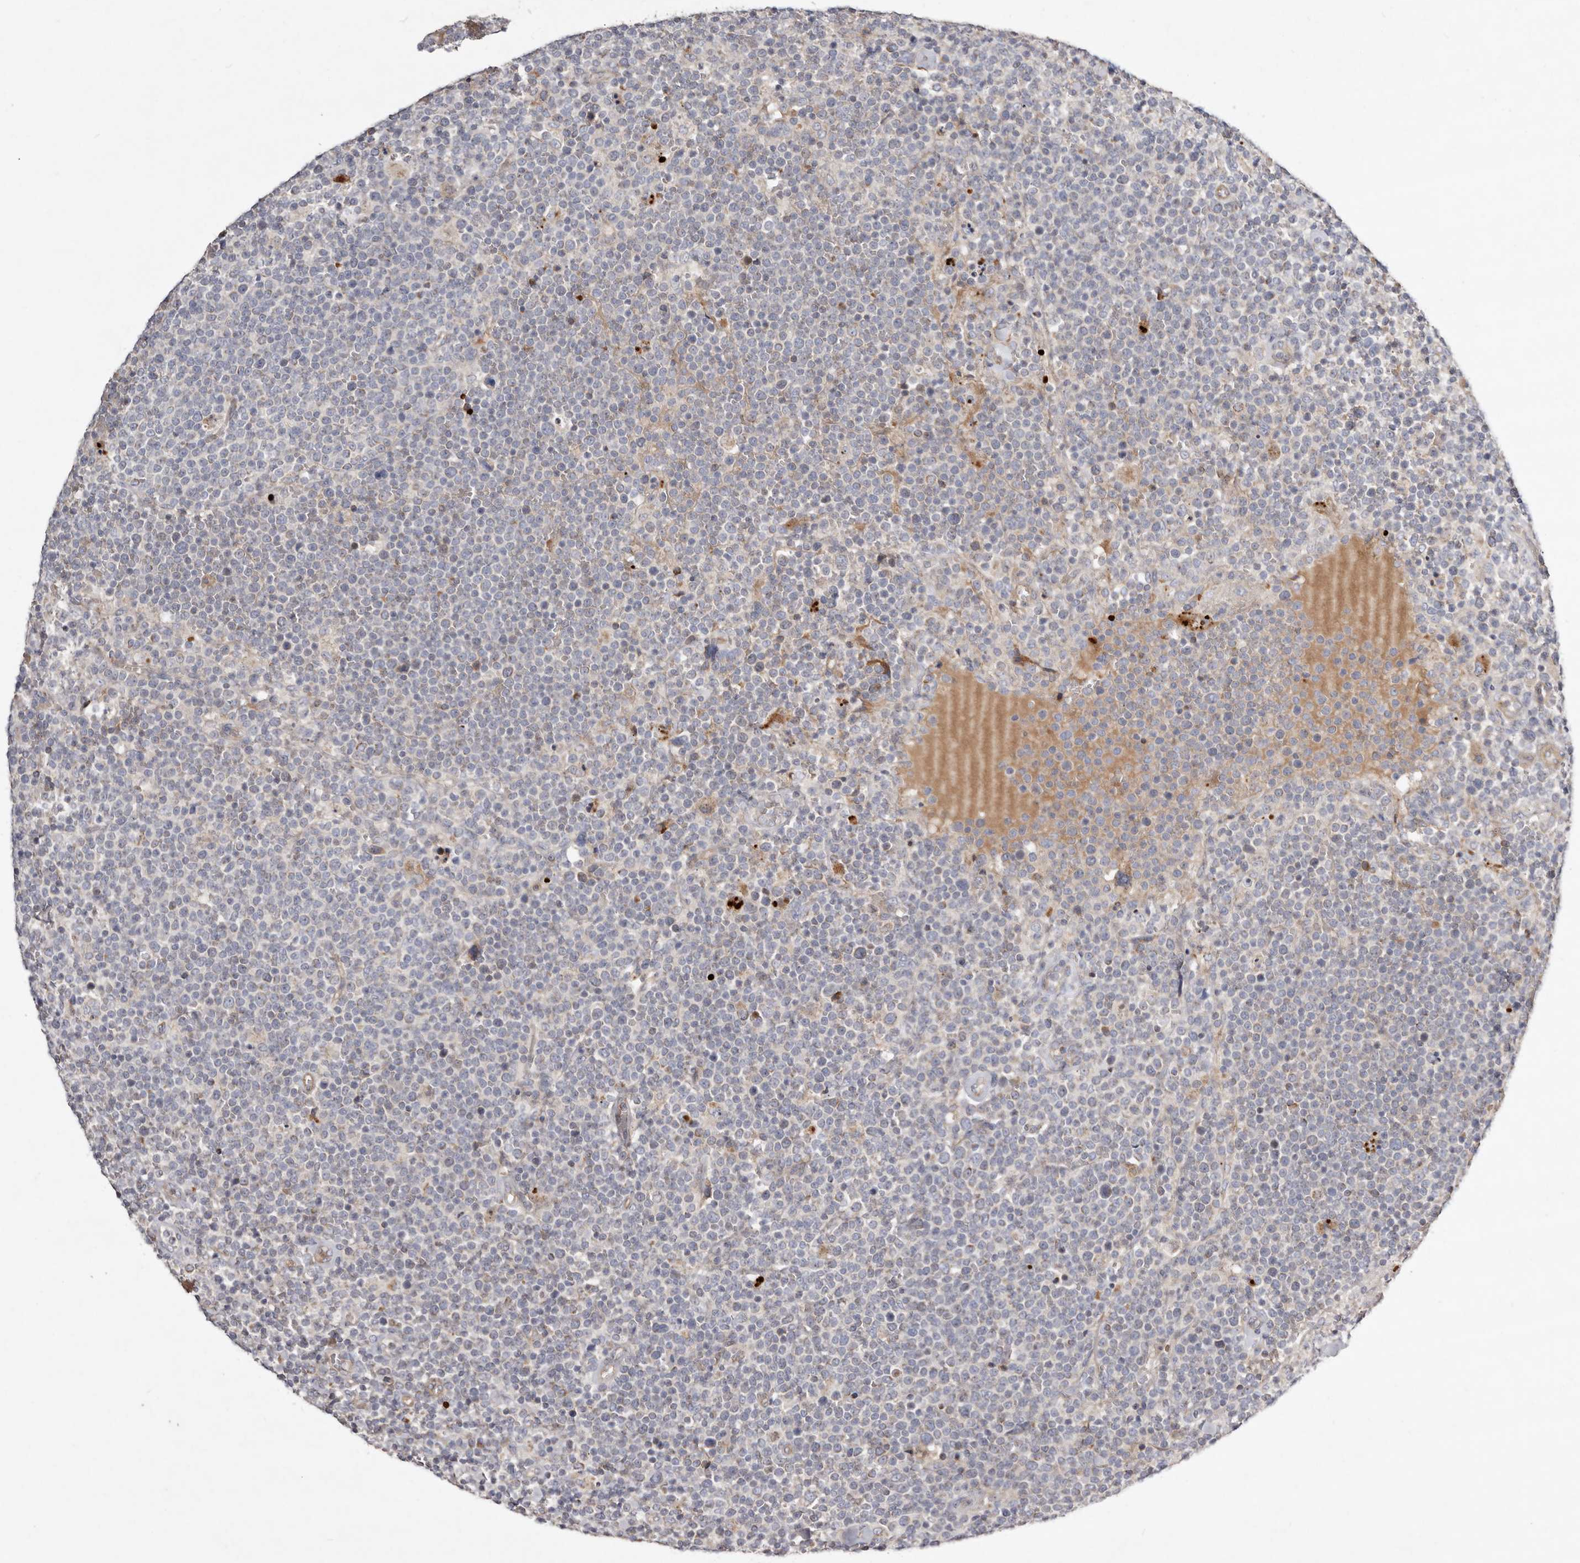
{"staining": {"intensity": "negative", "quantity": "none", "location": "none"}, "tissue": "lymphoma", "cell_type": "Tumor cells", "image_type": "cancer", "snomed": [{"axis": "morphology", "description": "Malignant lymphoma, non-Hodgkin's type, High grade"}, {"axis": "topography", "description": "Lymph node"}], "caption": "Human high-grade malignant lymphoma, non-Hodgkin's type stained for a protein using IHC displays no staining in tumor cells.", "gene": "SLC25A20", "patient": {"sex": "male", "age": 61}}